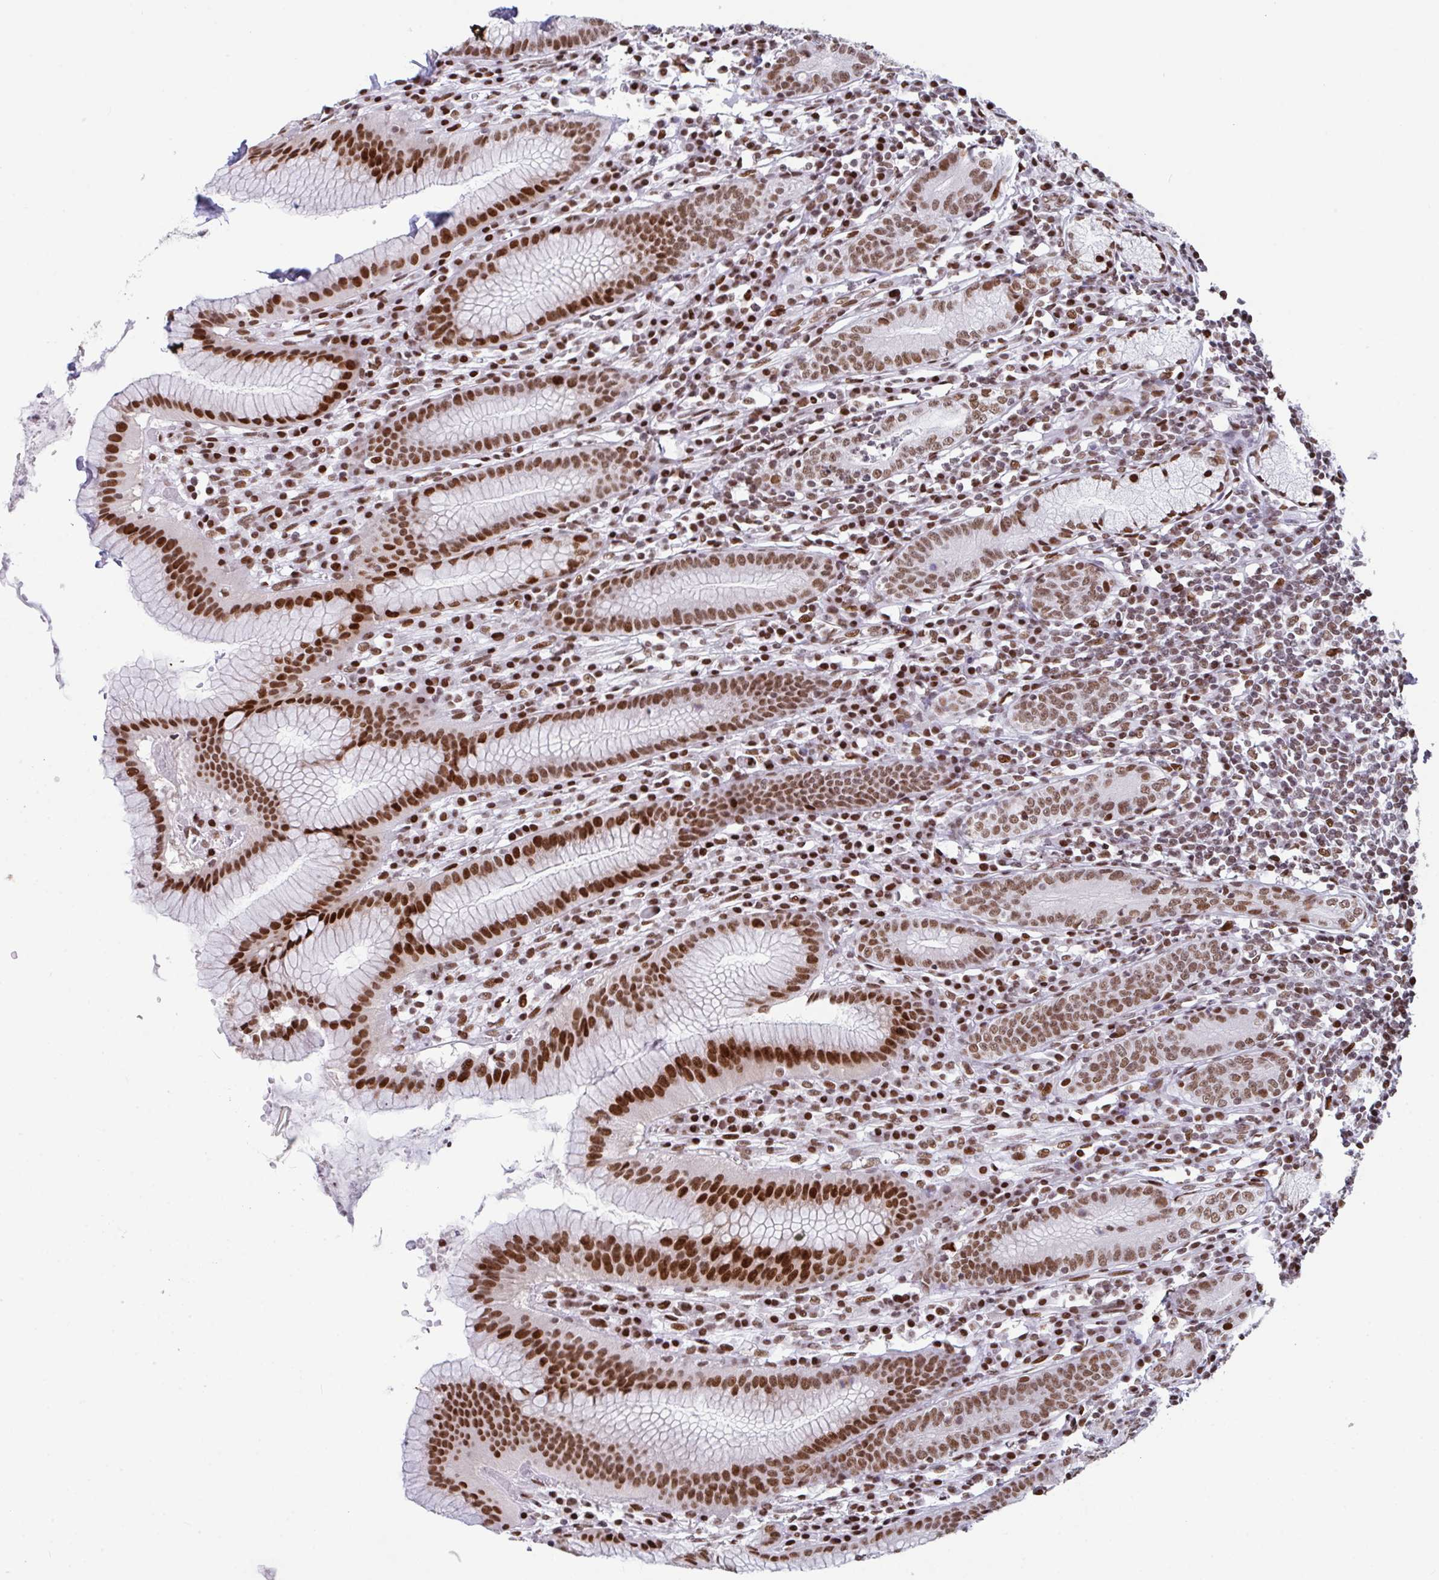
{"staining": {"intensity": "strong", "quantity": ">75%", "location": "nuclear"}, "tissue": "stomach", "cell_type": "Glandular cells", "image_type": "normal", "snomed": [{"axis": "morphology", "description": "Normal tissue, NOS"}, {"axis": "topography", "description": "Stomach"}], "caption": "Immunohistochemistry (IHC) micrograph of normal stomach stained for a protein (brown), which reveals high levels of strong nuclear expression in about >75% of glandular cells.", "gene": "CLP1", "patient": {"sex": "male", "age": 55}}